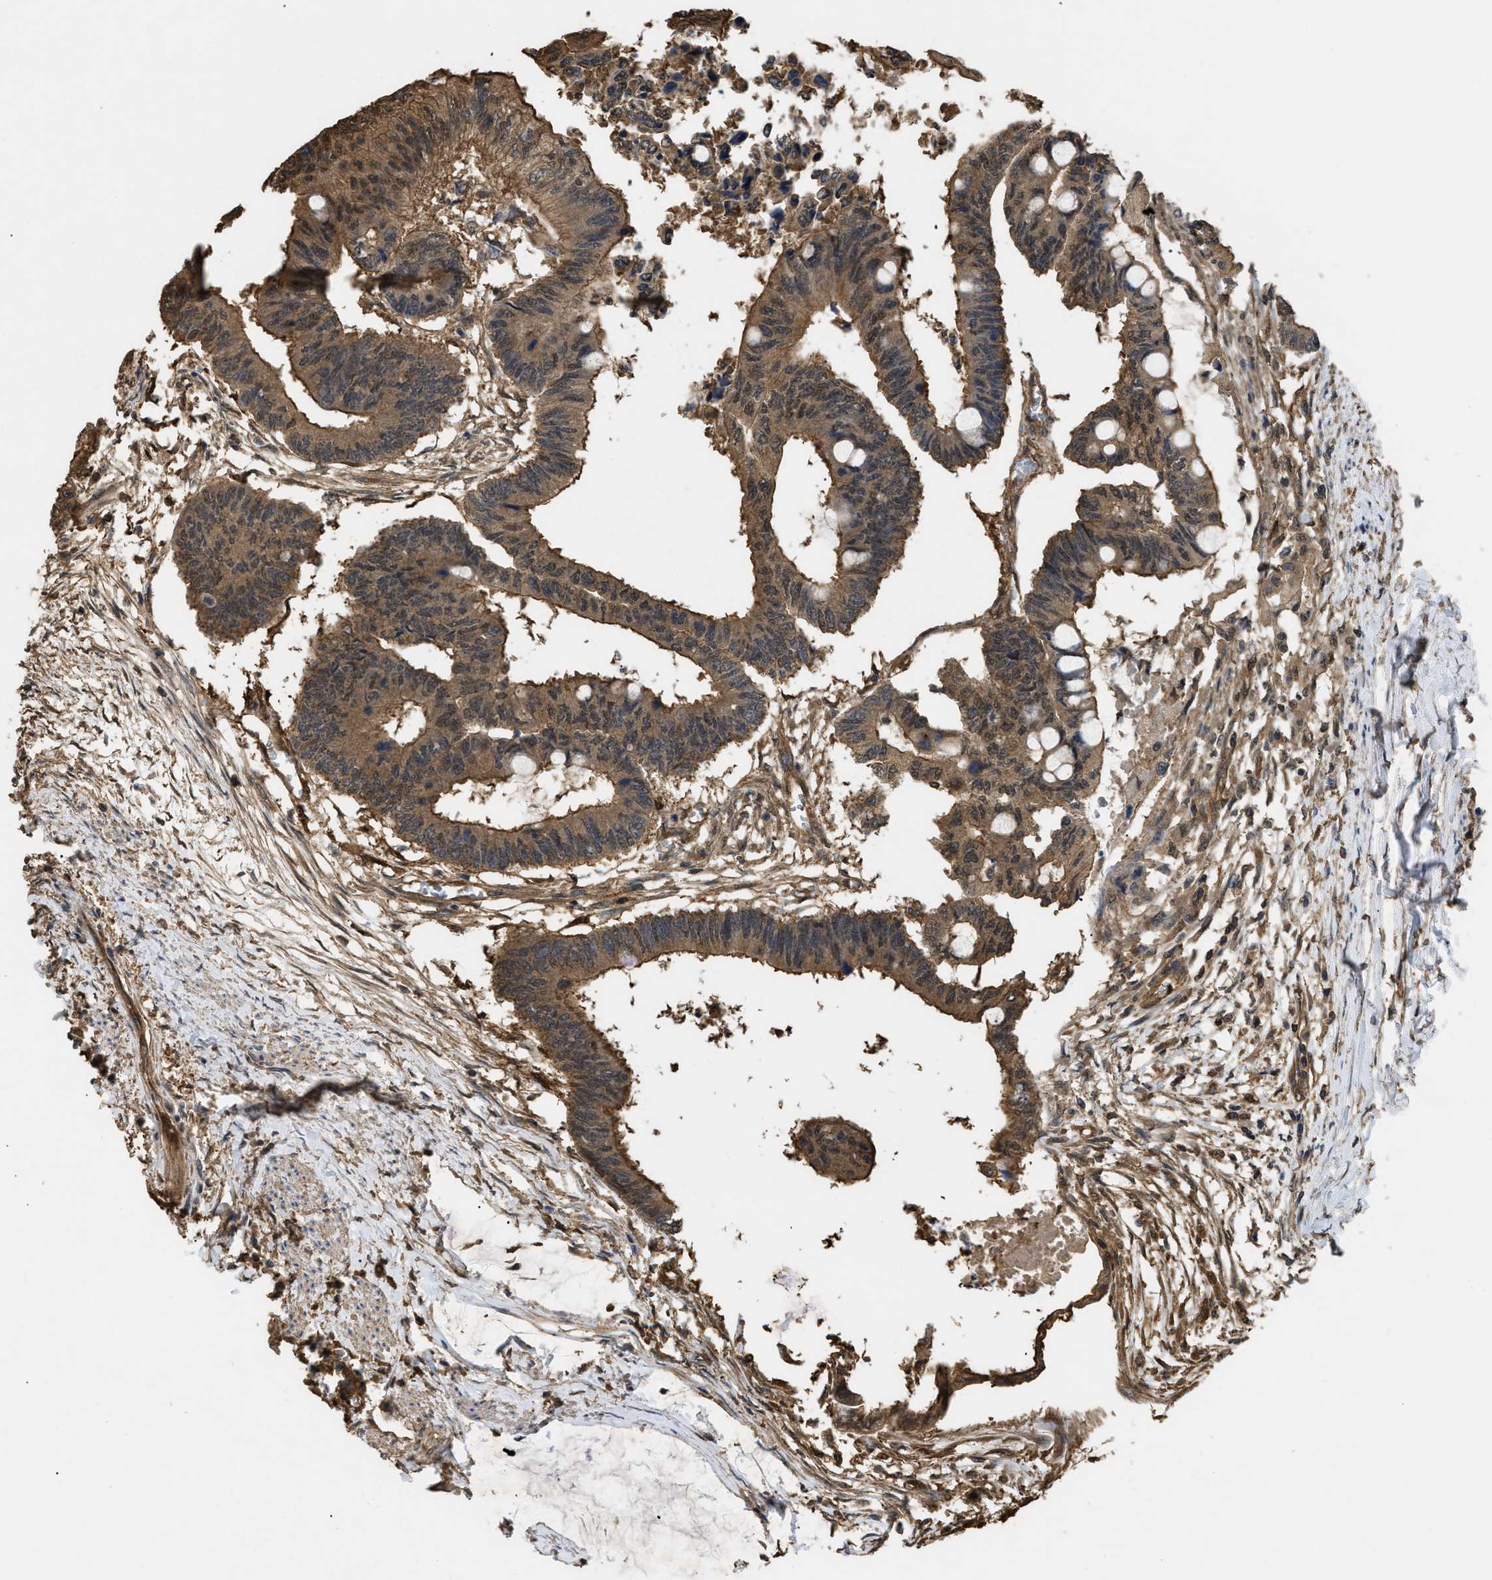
{"staining": {"intensity": "moderate", "quantity": ">75%", "location": "cytoplasmic/membranous"}, "tissue": "colorectal cancer", "cell_type": "Tumor cells", "image_type": "cancer", "snomed": [{"axis": "morphology", "description": "Normal tissue, NOS"}, {"axis": "morphology", "description": "Adenocarcinoma, NOS"}, {"axis": "topography", "description": "Rectum"}, {"axis": "topography", "description": "Peripheral nerve tissue"}], "caption": "High-magnification brightfield microscopy of colorectal cancer stained with DAB (brown) and counterstained with hematoxylin (blue). tumor cells exhibit moderate cytoplasmic/membranous staining is appreciated in about>75% of cells.", "gene": "CALM1", "patient": {"sex": "male", "age": 92}}